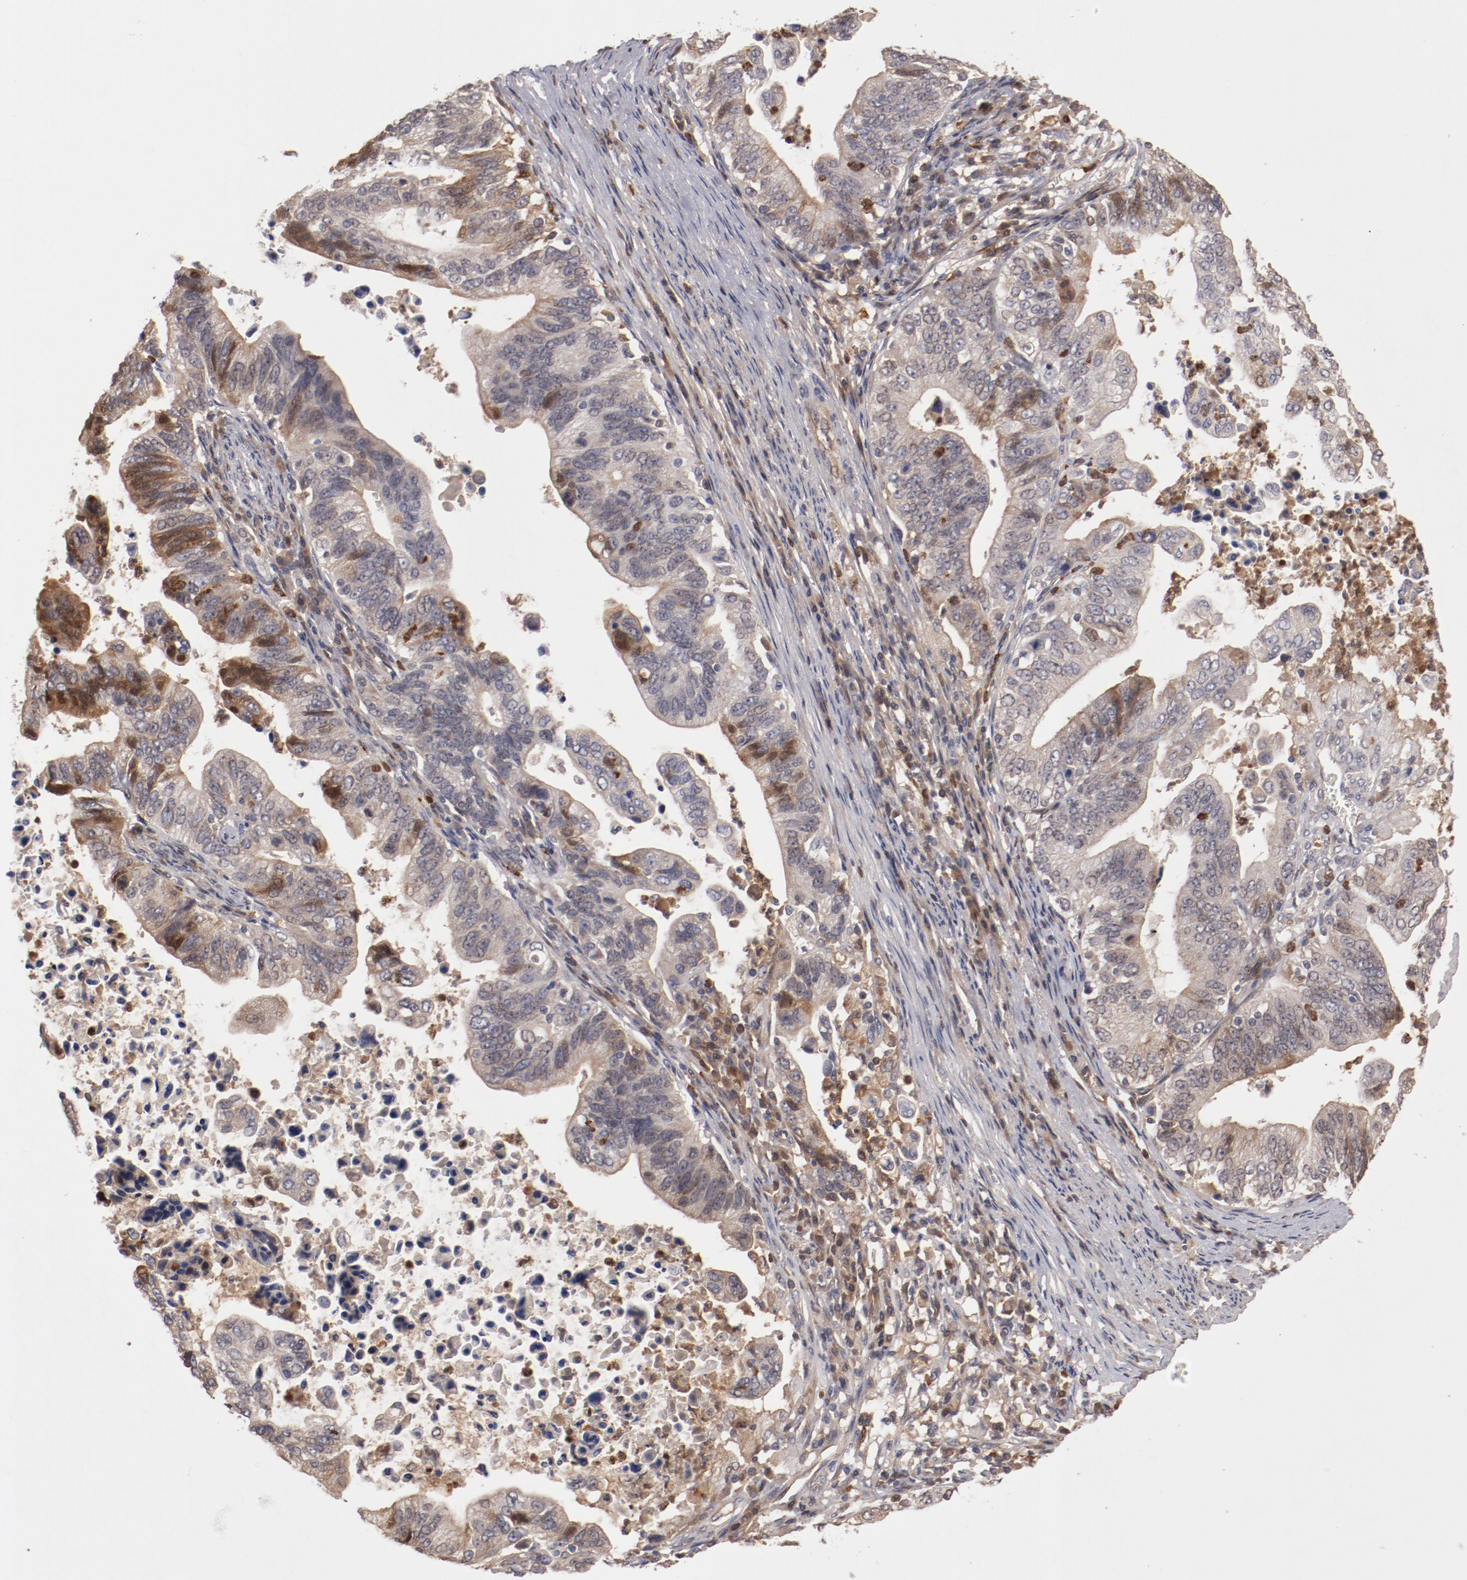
{"staining": {"intensity": "weak", "quantity": ">75%", "location": "cytoplasmic/membranous"}, "tissue": "stomach cancer", "cell_type": "Tumor cells", "image_type": "cancer", "snomed": [{"axis": "morphology", "description": "Adenocarcinoma, NOS"}, {"axis": "topography", "description": "Stomach, upper"}], "caption": "IHC image of human stomach cancer (adenocarcinoma) stained for a protein (brown), which exhibits low levels of weak cytoplasmic/membranous positivity in approximately >75% of tumor cells.", "gene": "SERPINA7", "patient": {"sex": "female", "age": 50}}